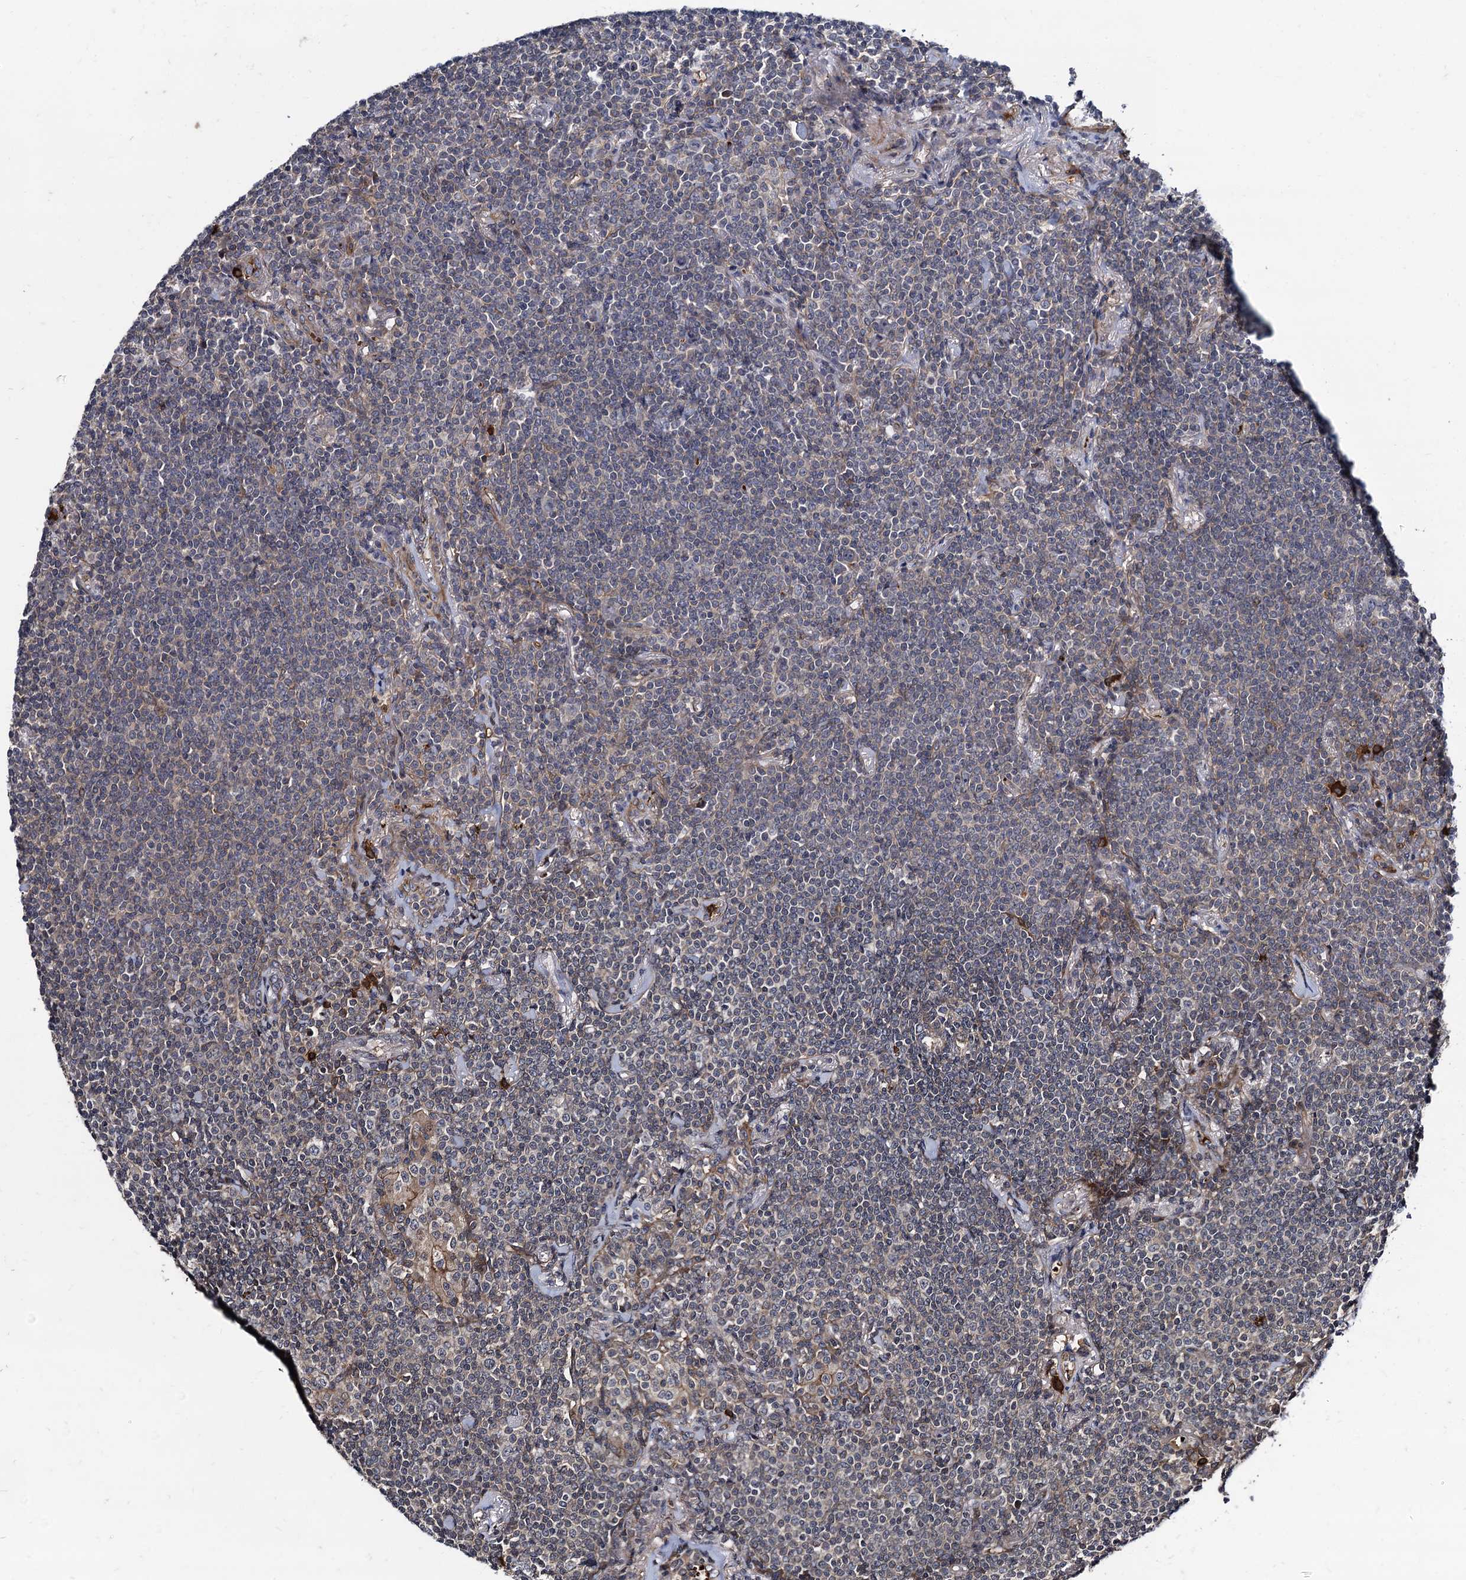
{"staining": {"intensity": "negative", "quantity": "none", "location": "none"}, "tissue": "lymphoma", "cell_type": "Tumor cells", "image_type": "cancer", "snomed": [{"axis": "morphology", "description": "Malignant lymphoma, non-Hodgkin's type, Low grade"}, {"axis": "topography", "description": "Lung"}], "caption": "High magnification brightfield microscopy of lymphoma stained with DAB (3,3'-diaminobenzidine) (brown) and counterstained with hematoxylin (blue): tumor cells show no significant expression. (DAB IHC visualized using brightfield microscopy, high magnification).", "gene": "KXD1", "patient": {"sex": "female", "age": 71}}